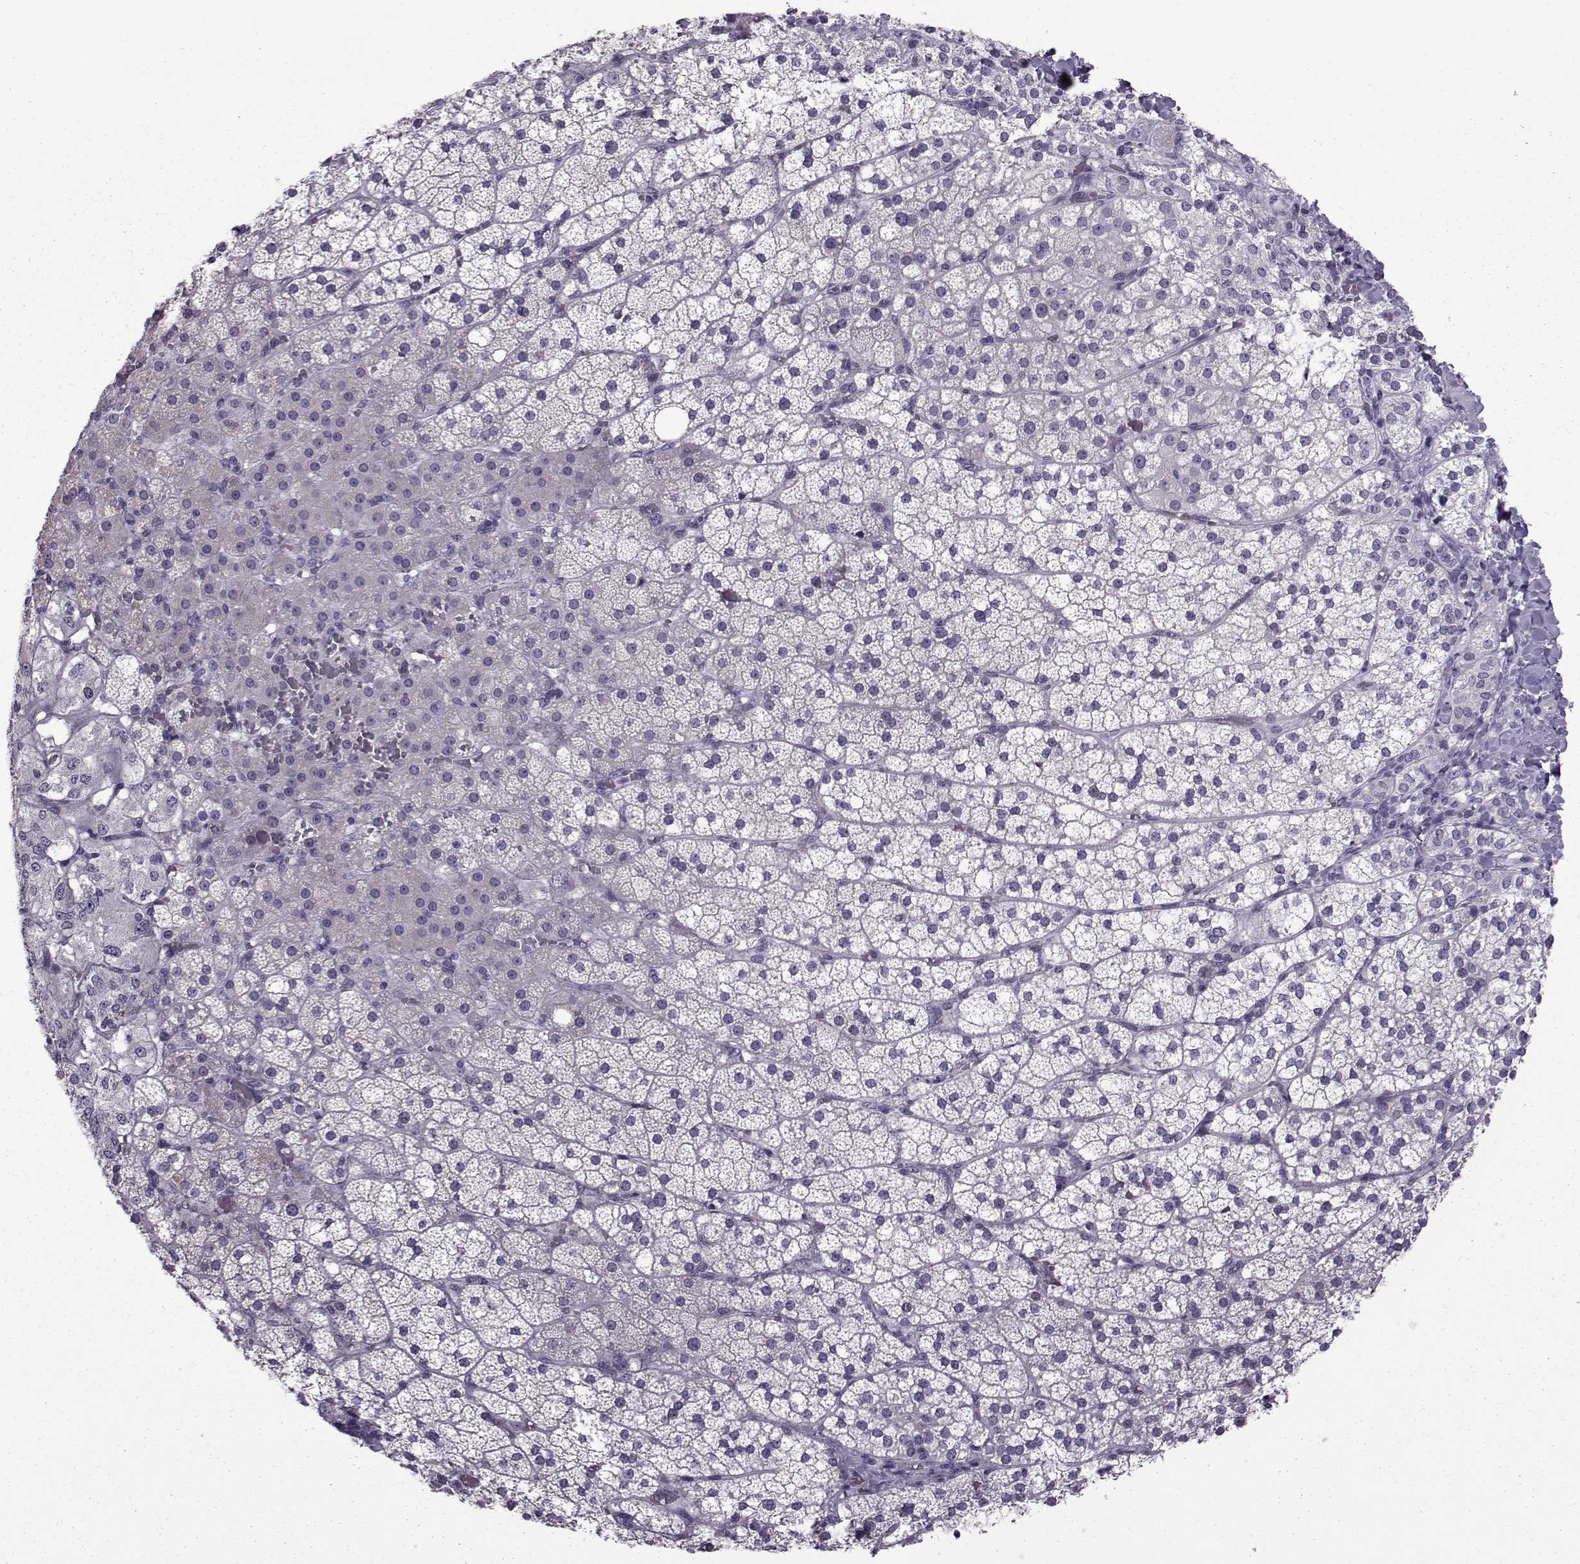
{"staining": {"intensity": "negative", "quantity": "none", "location": "none"}, "tissue": "adrenal gland", "cell_type": "Glandular cells", "image_type": "normal", "snomed": [{"axis": "morphology", "description": "Normal tissue, NOS"}, {"axis": "topography", "description": "Adrenal gland"}], "caption": "Immunohistochemistry of benign human adrenal gland exhibits no staining in glandular cells. (Immunohistochemistry (ihc), brightfield microscopy, high magnification).", "gene": "ASRGL1", "patient": {"sex": "male", "age": 53}}